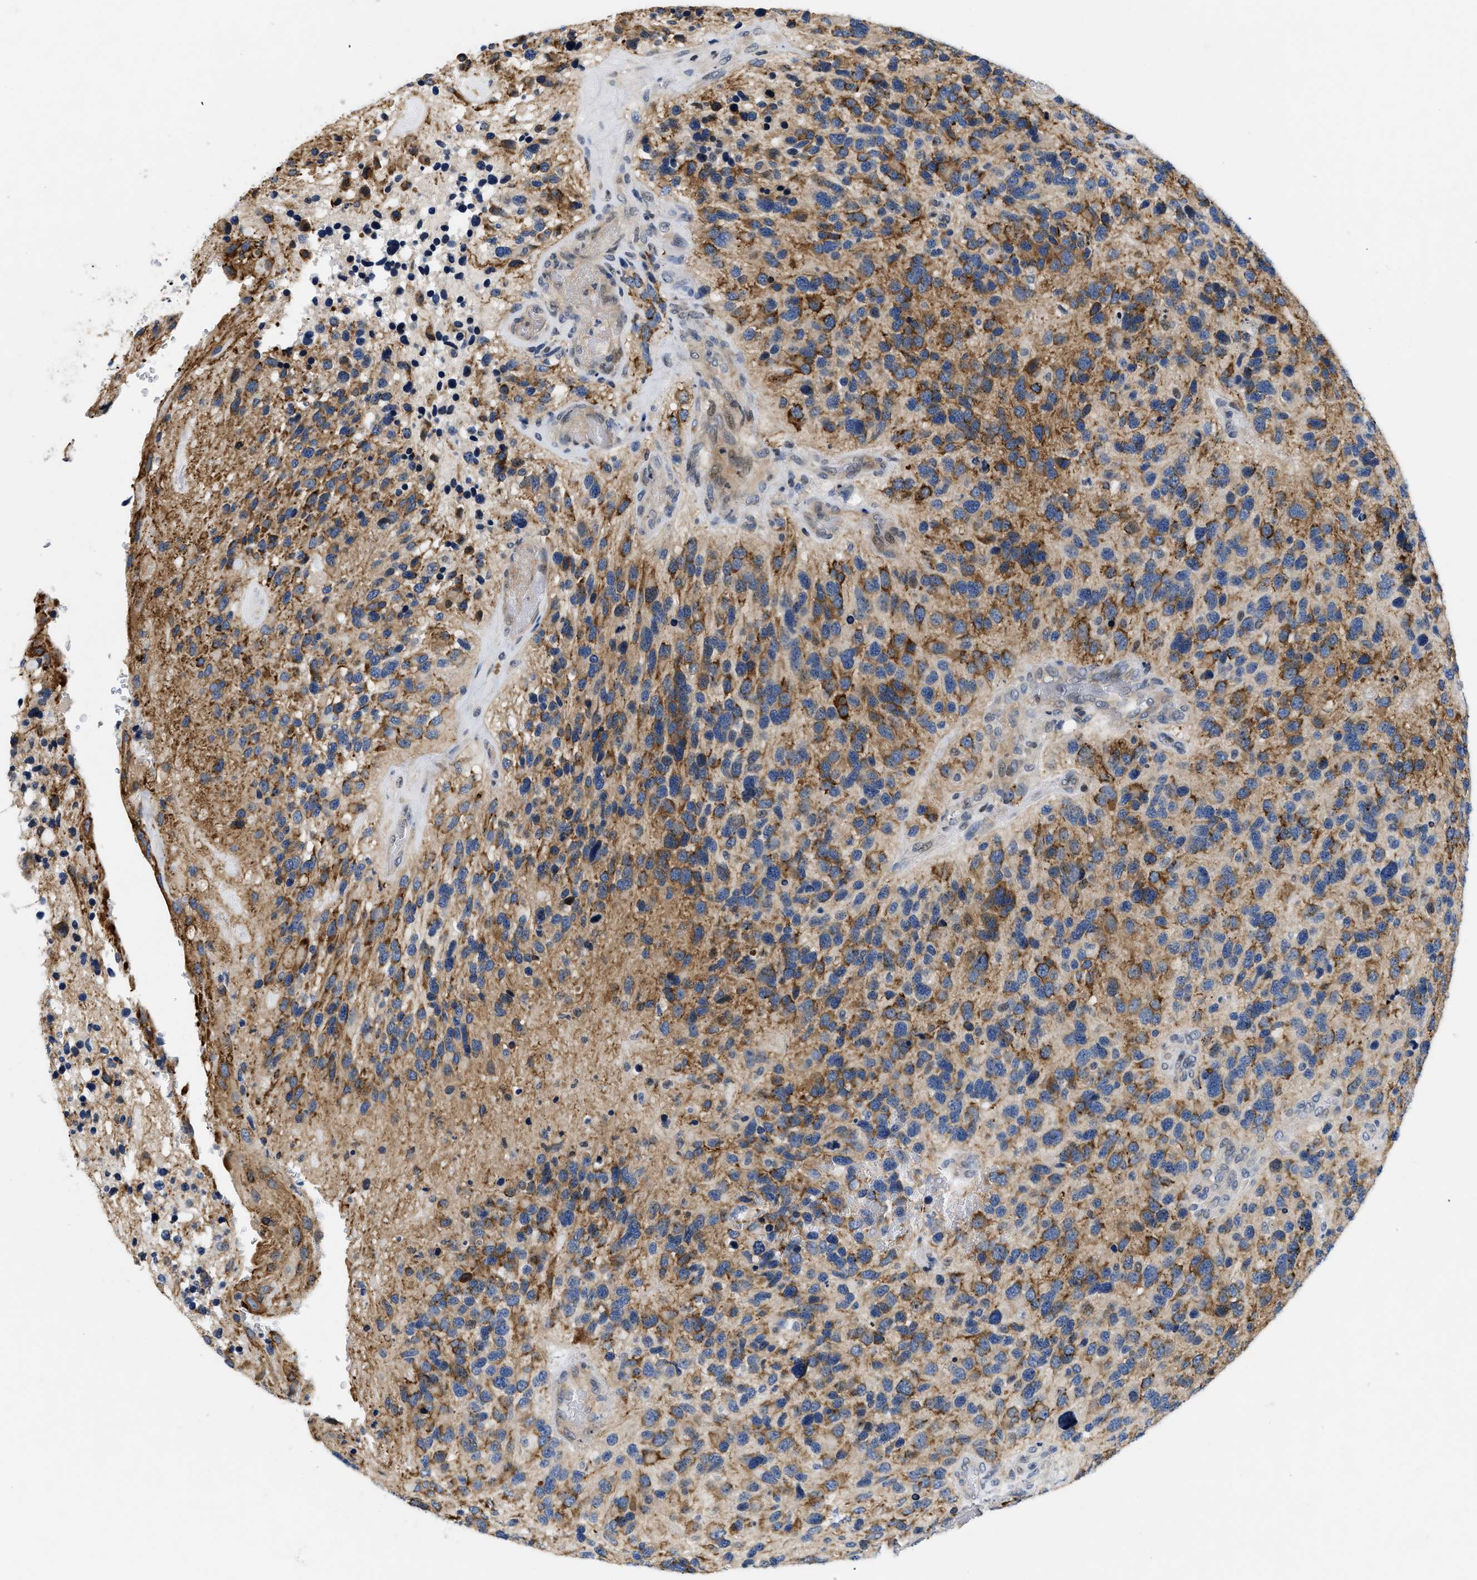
{"staining": {"intensity": "moderate", "quantity": ">75%", "location": "cytoplasmic/membranous"}, "tissue": "glioma", "cell_type": "Tumor cells", "image_type": "cancer", "snomed": [{"axis": "morphology", "description": "Glioma, malignant, High grade"}, {"axis": "topography", "description": "Brain"}], "caption": "Tumor cells display medium levels of moderate cytoplasmic/membranous positivity in about >75% of cells in human glioma.", "gene": "VIP", "patient": {"sex": "female", "age": 58}}